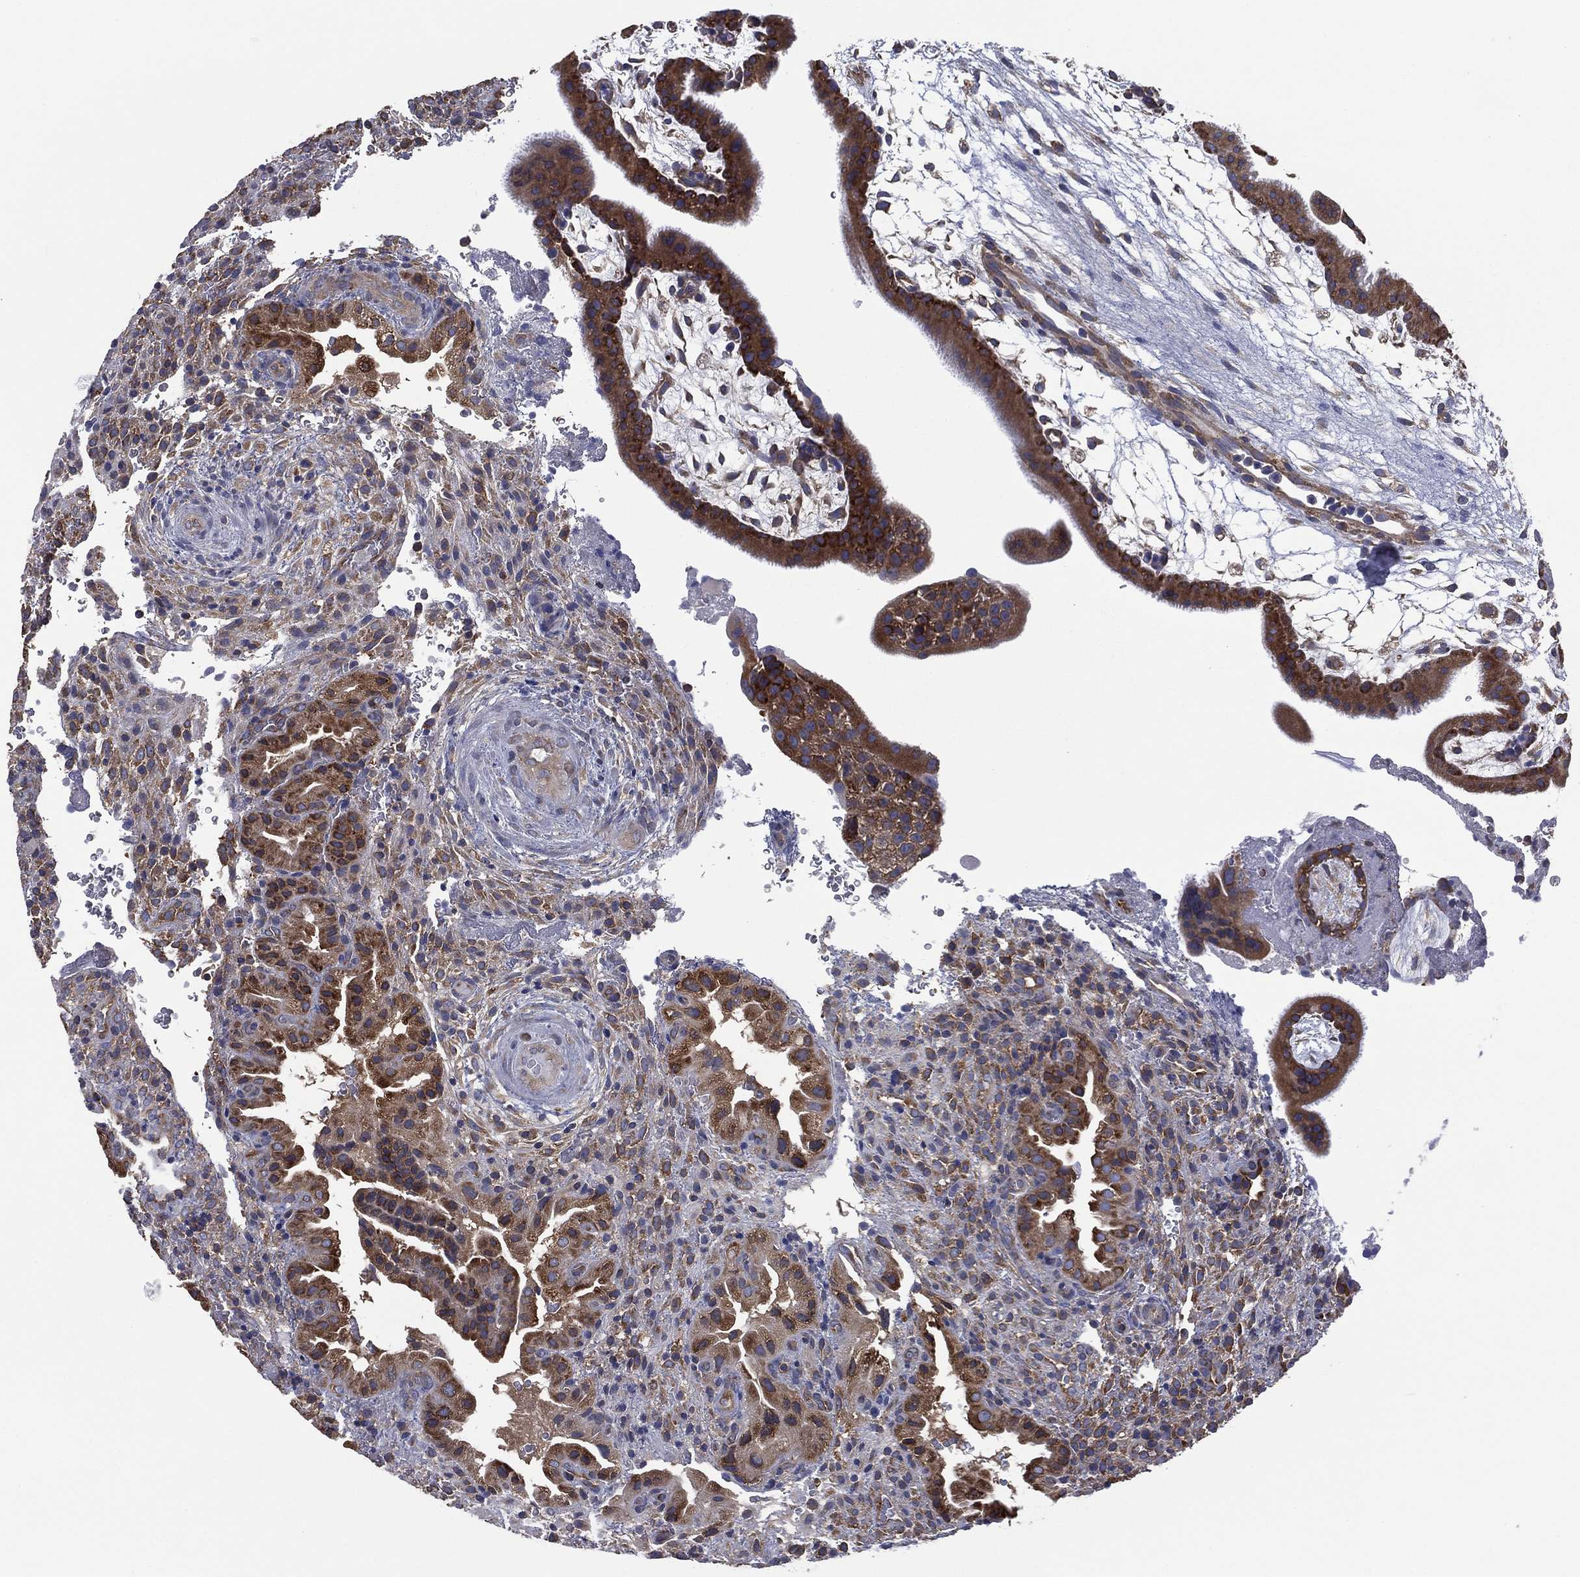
{"staining": {"intensity": "moderate", "quantity": ">75%", "location": "cytoplasmic/membranous"}, "tissue": "placenta", "cell_type": "Decidual cells", "image_type": "normal", "snomed": [{"axis": "morphology", "description": "Normal tissue, NOS"}, {"axis": "topography", "description": "Placenta"}], "caption": "A high-resolution micrograph shows immunohistochemistry staining of normal placenta, which demonstrates moderate cytoplasmic/membranous staining in about >75% of decidual cells.", "gene": "FARSA", "patient": {"sex": "female", "age": 19}}